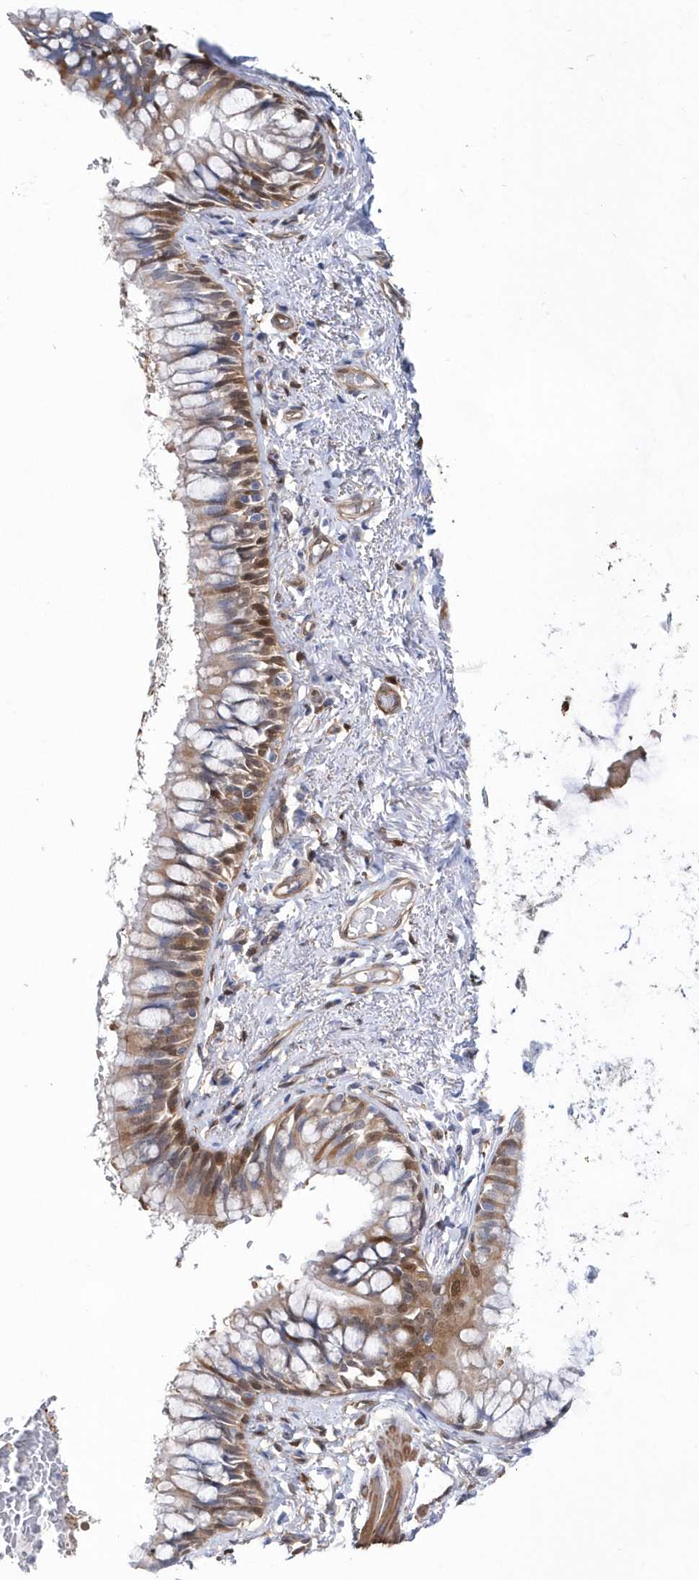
{"staining": {"intensity": "moderate", "quantity": ">75%", "location": "cytoplasmic/membranous,nuclear"}, "tissue": "bronchus", "cell_type": "Respiratory epithelial cells", "image_type": "normal", "snomed": [{"axis": "morphology", "description": "Normal tissue, NOS"}, {"axis": "topography", "description": "Cartilage tissue"}, {"axis": "topography", "description": "Bronchus"}], "caption": "A brown stain shows moderate cytoplasmic/membranous,nuclear staining of a protein in respiratory epithelial cells of unremarkable bronchus.", "gene": "BDH2", "patient": {"sex": "female", "age": 36}}